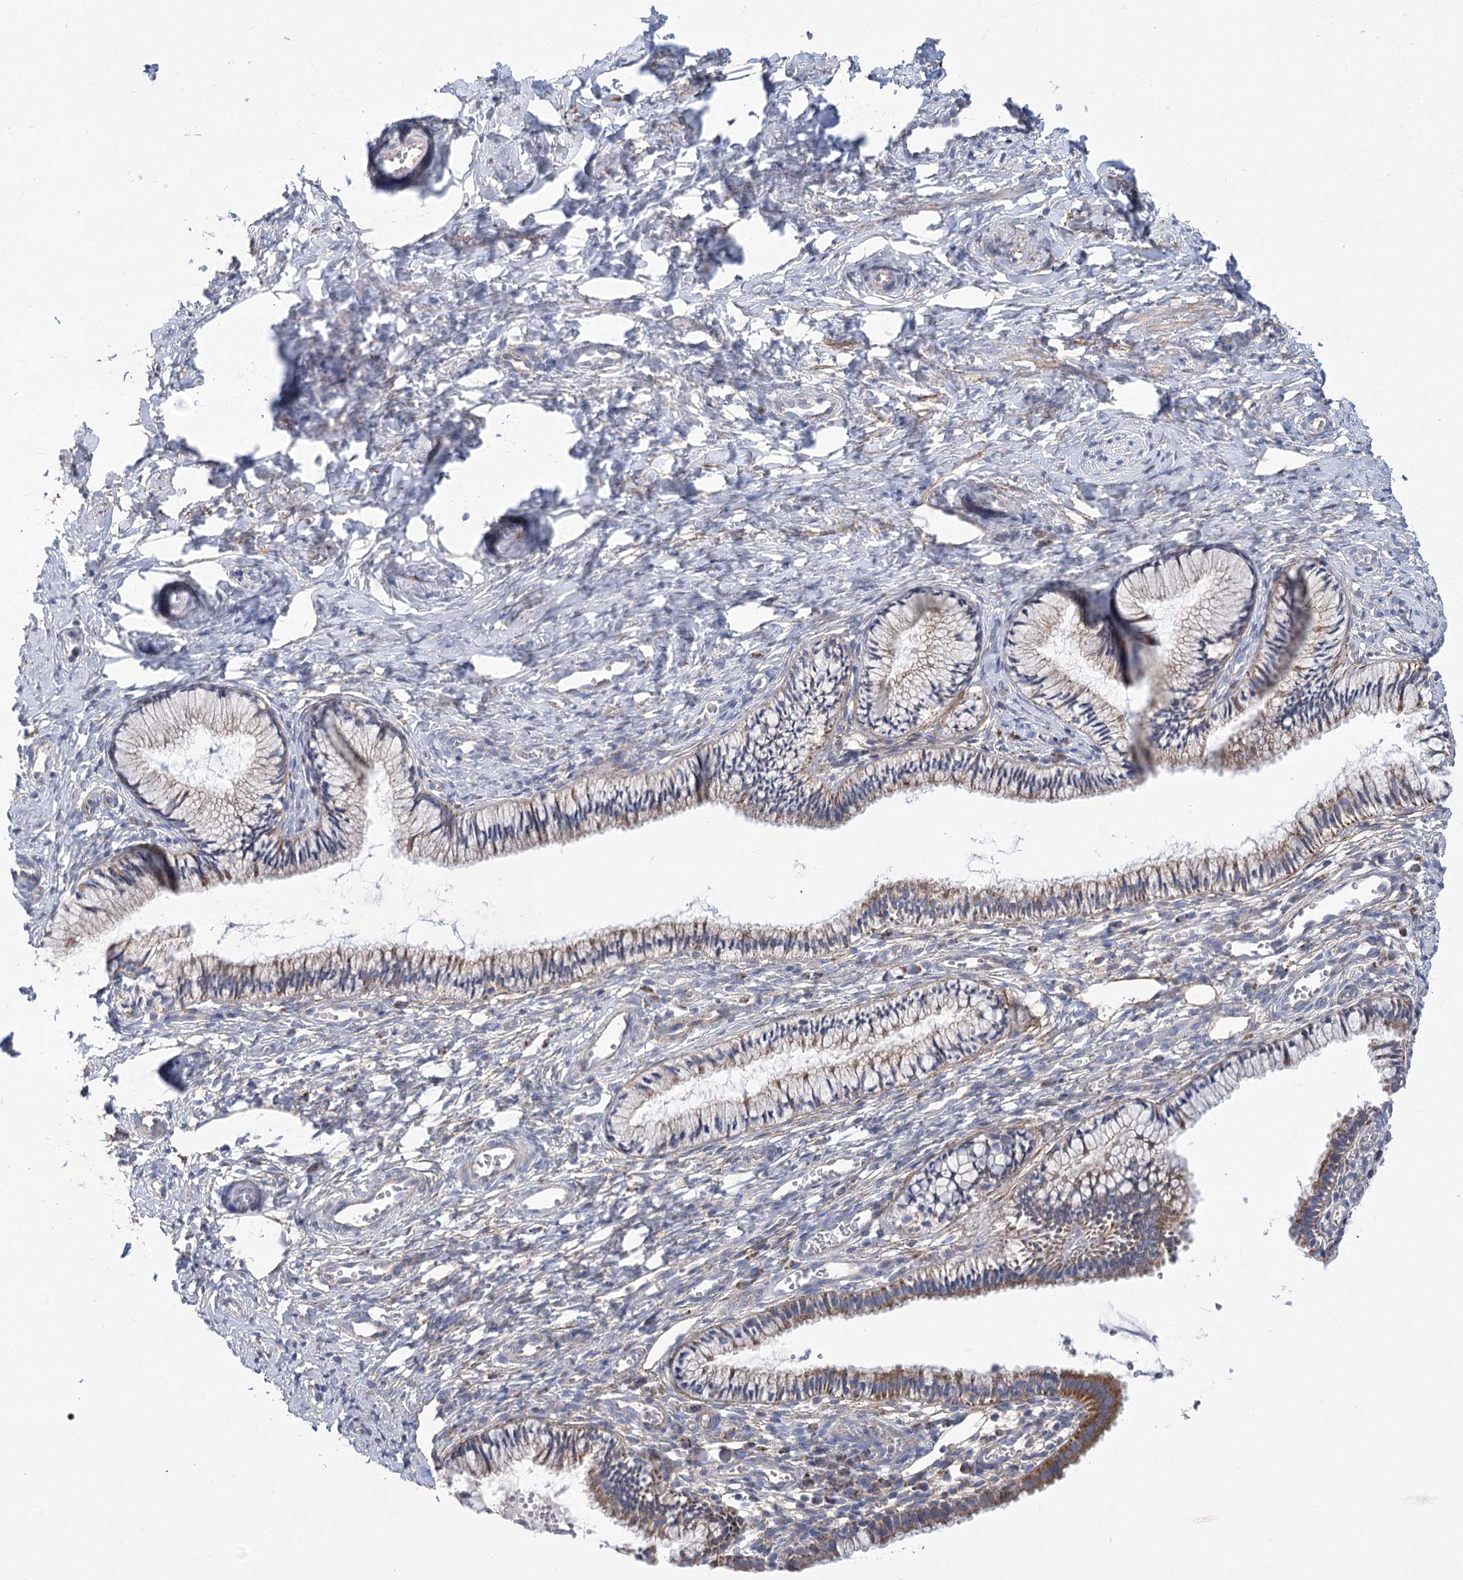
{"staining": {"intensity": "moderate", "quantity": "<25%", "location": "cytoplasmic/membranous"}, "tissue": "cervix", "cell_type": "Glandular cells", "image_type": "normal", "snomed": [{"axis": "morphology", "description": "Normal tissue, NOS"}, {"axis": "topography", "description": "Cervix"}], "caption": "Immunohistochemistry of benign cervix exhibits low levels of moderate cytoplasmic/membranous staining in about <25% of glandular cells. (Stains: DAB (3,3'-diaminobenzidine) in brown, nuclei in blue, Microscopy: brightfield microscopy at high magnification).", "gene": "SNX7", "patient": {"sex": "female", "age": 27}}